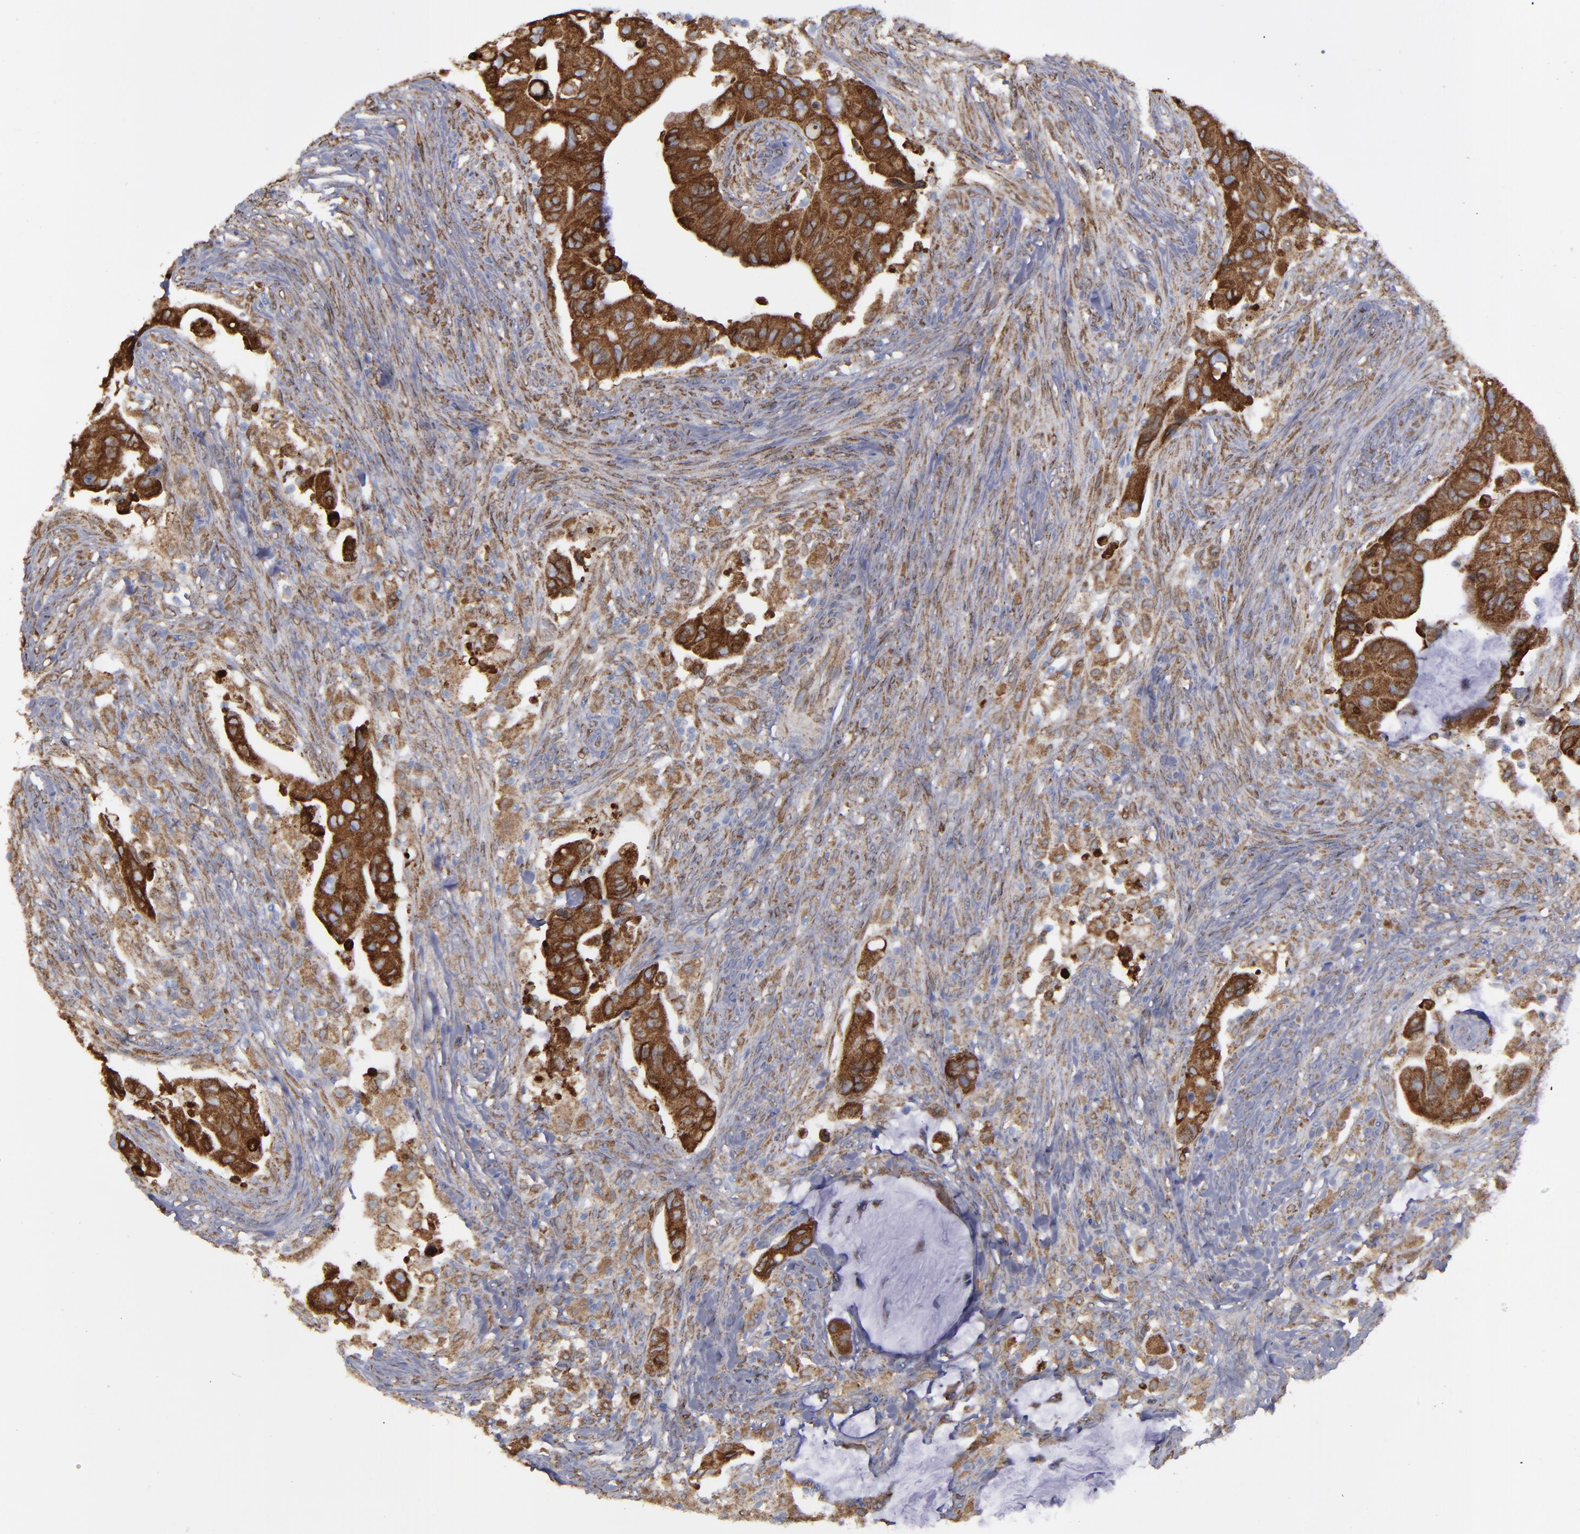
{"staining": {"intensity": "strong", "quantity": ">75%", "location": "cytoplasmic/membranous"}, "tissue": "colorectal cancer", "cell_type": "Tumor cells", "image_type": "cancer", "snomed": [{"axis": "morphology", "description": "Adenocarcinoma, NOS"}, {"axis": "topography", "description": "Rectum"}], "caption": "High-magnification brightfield microscopy of colorectal adenocarcinoma stained with DAB (3,3'-diaminobenzidine) (brown) and counterstained with hematoxylin (blue). tumor cells exhibit strong cytoplasmic/membranous expression is identified in about>75% of cells.", "gene": "ERLIN2", "patient": {"sex": "female", "age": 71}}